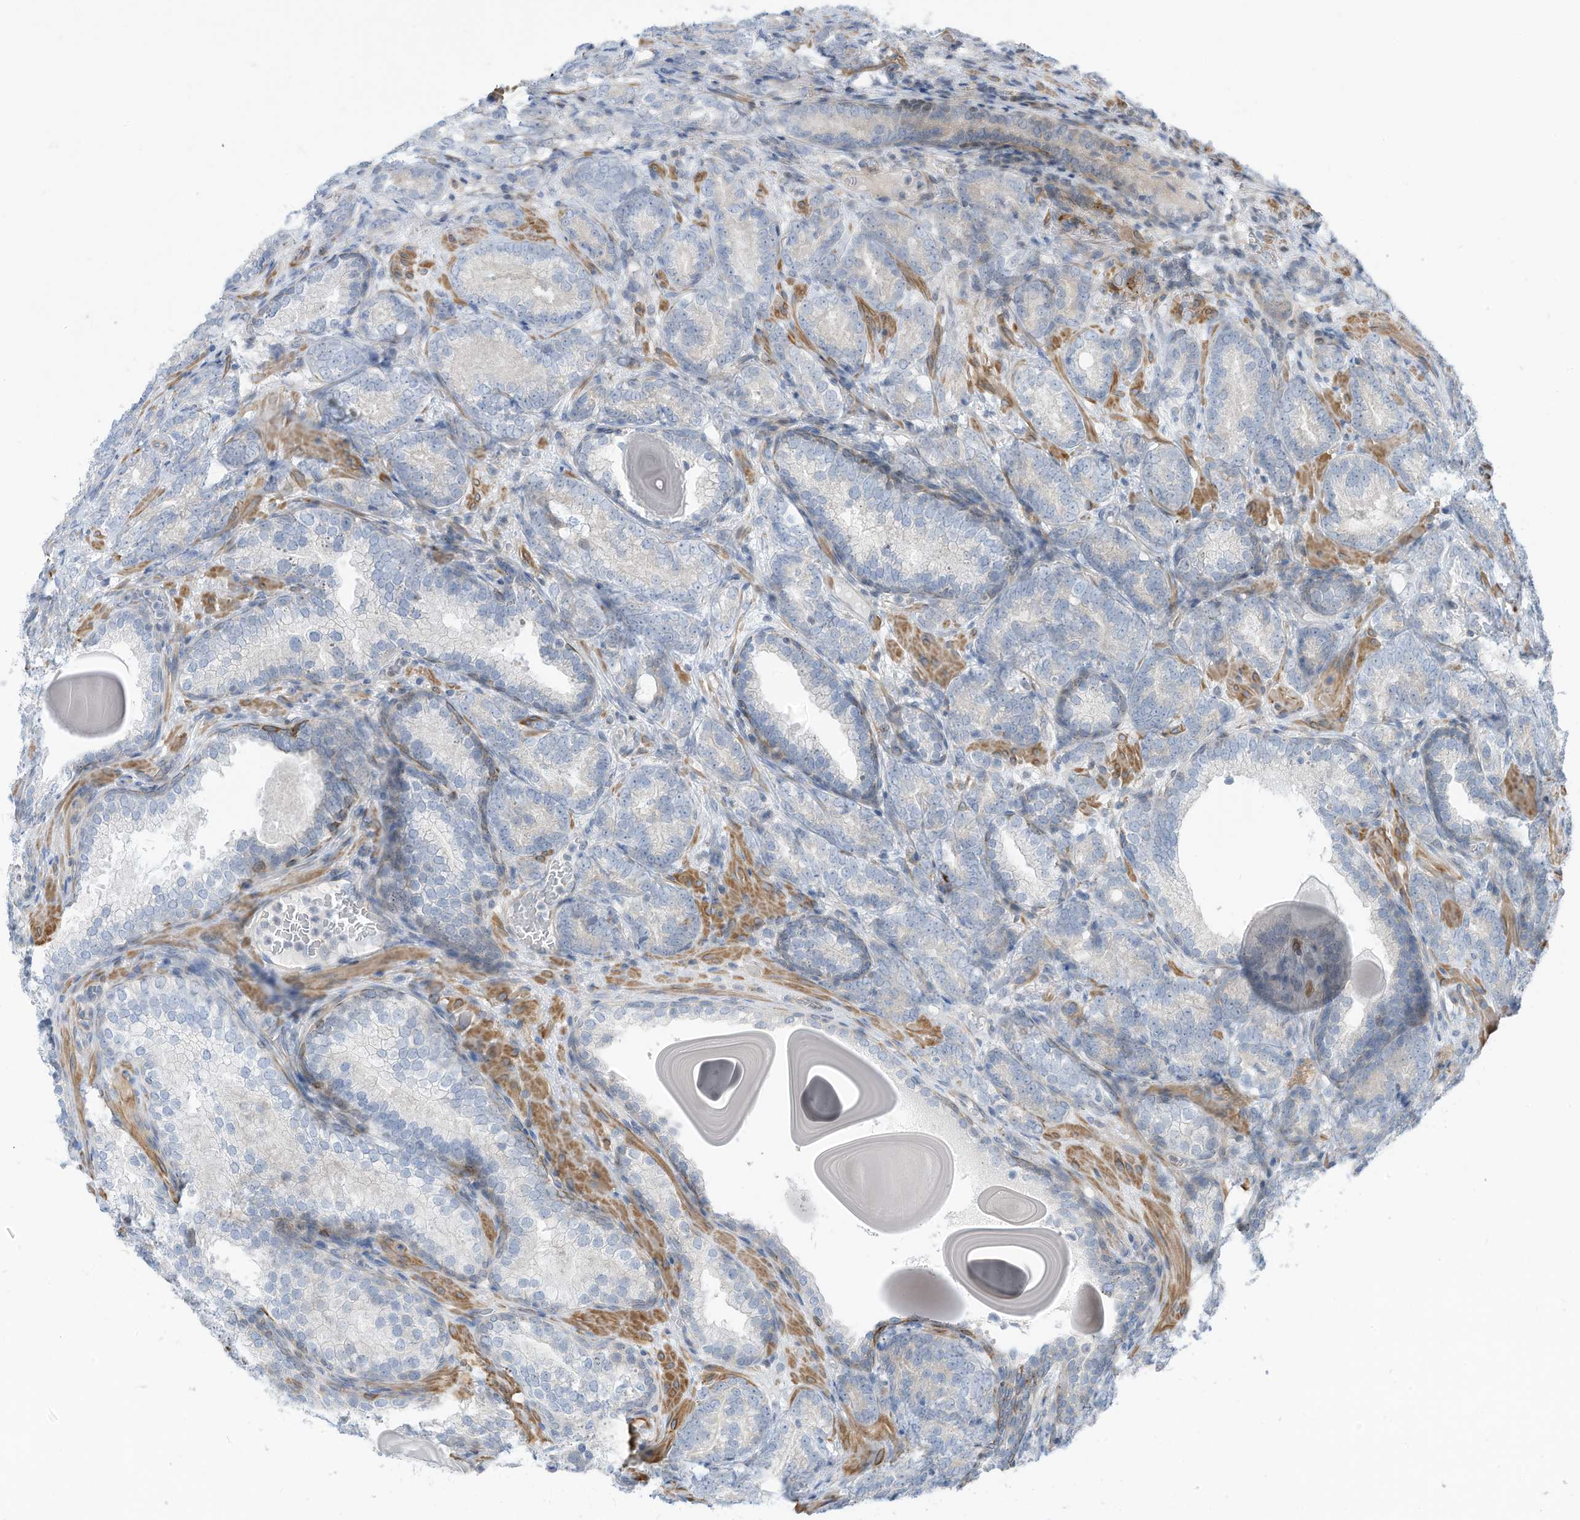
{"staining": {"intensity": "moderate", "quantity": "<25%", "location": "cytoplasmic/membranous"}, "tissue": "prostate cancer", "cell_type": "Tumor cells", "image_type": "cancer", "snomed": [{"axis": "morphology", "description": "Adenocarcinoma, High grade"}, {"axis": "topography", "description": "Prostate"}], "caption": "An immunohistochemistry micrograph of tumor tissue is shown. Protein staining in brown shows moderate cytoplasmic/membranous positivity in prostate cancer within tumor cells. The staining is performed using DAB brown chromogen to label protein expression. The nuclei are counter-stained blue using hematoxylin.", "gene": "GPATCH3", "patient": {"sex": "male", "age": 66}}